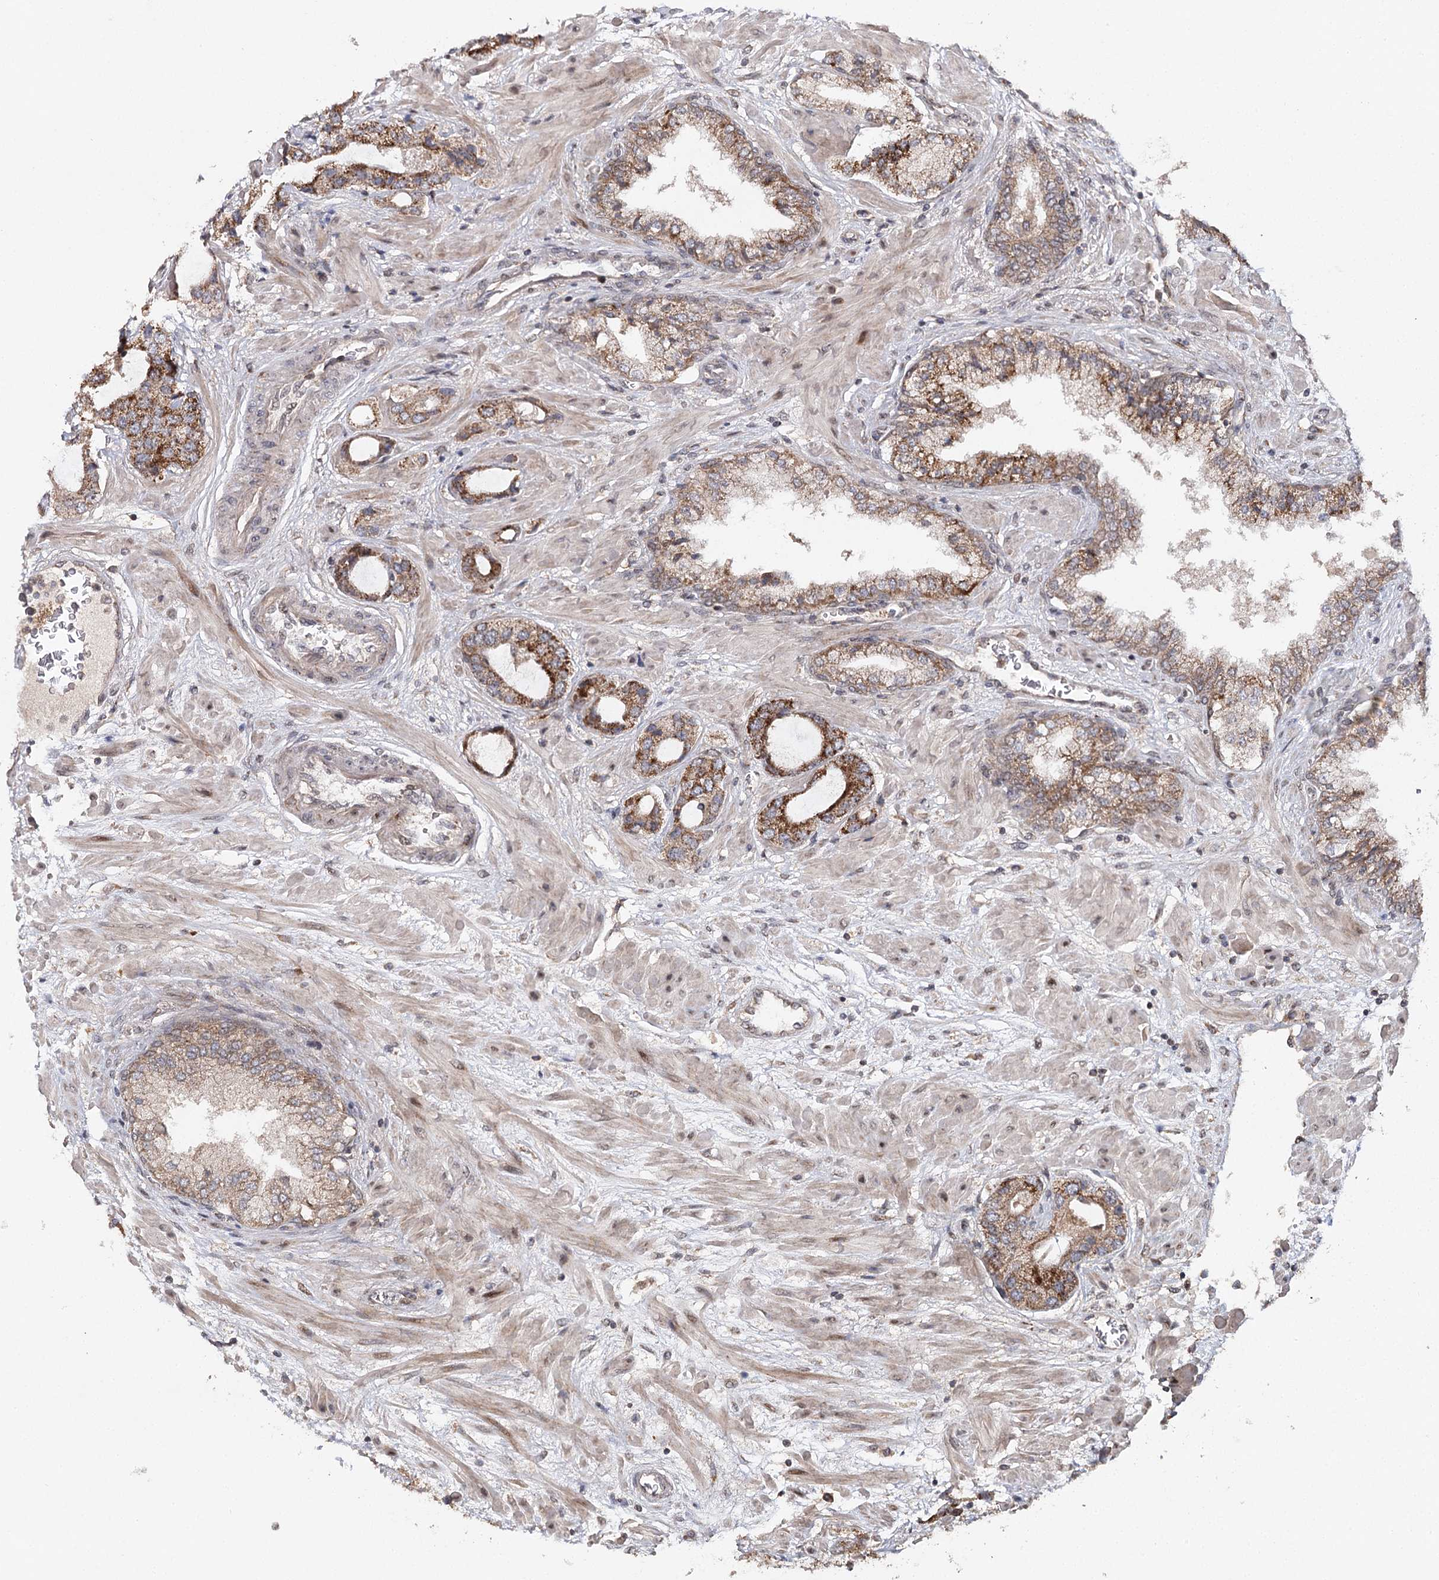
{"staining": {"intensity": "moderate", "quantity": ">75%", "location": "cytoplasmic/membranous"}, "tissue": "prostate cancer", "cell_type": "Tumor cells", "image_type": "cancer", "snomed": [{"axis": "morphology", "description": "Normal tissue, NOS"}, {"axis": "morphology", "description": "Adenocarcinoma, High grade"}, {"axis": "topography", "description": "Prostate"}, {"axis": "topography", "description": "Peripheral nerve tissue"}], "caption": "Prostate cancer (high-grade adenocarcinoma) was stained to show a protein in brown. There is medium levels of moderate cytoplasmic/membranous positivity in about >75% of tumor cells.", "gene": "ZNRF3", "patient": {"sex": "male", "age": 59}}